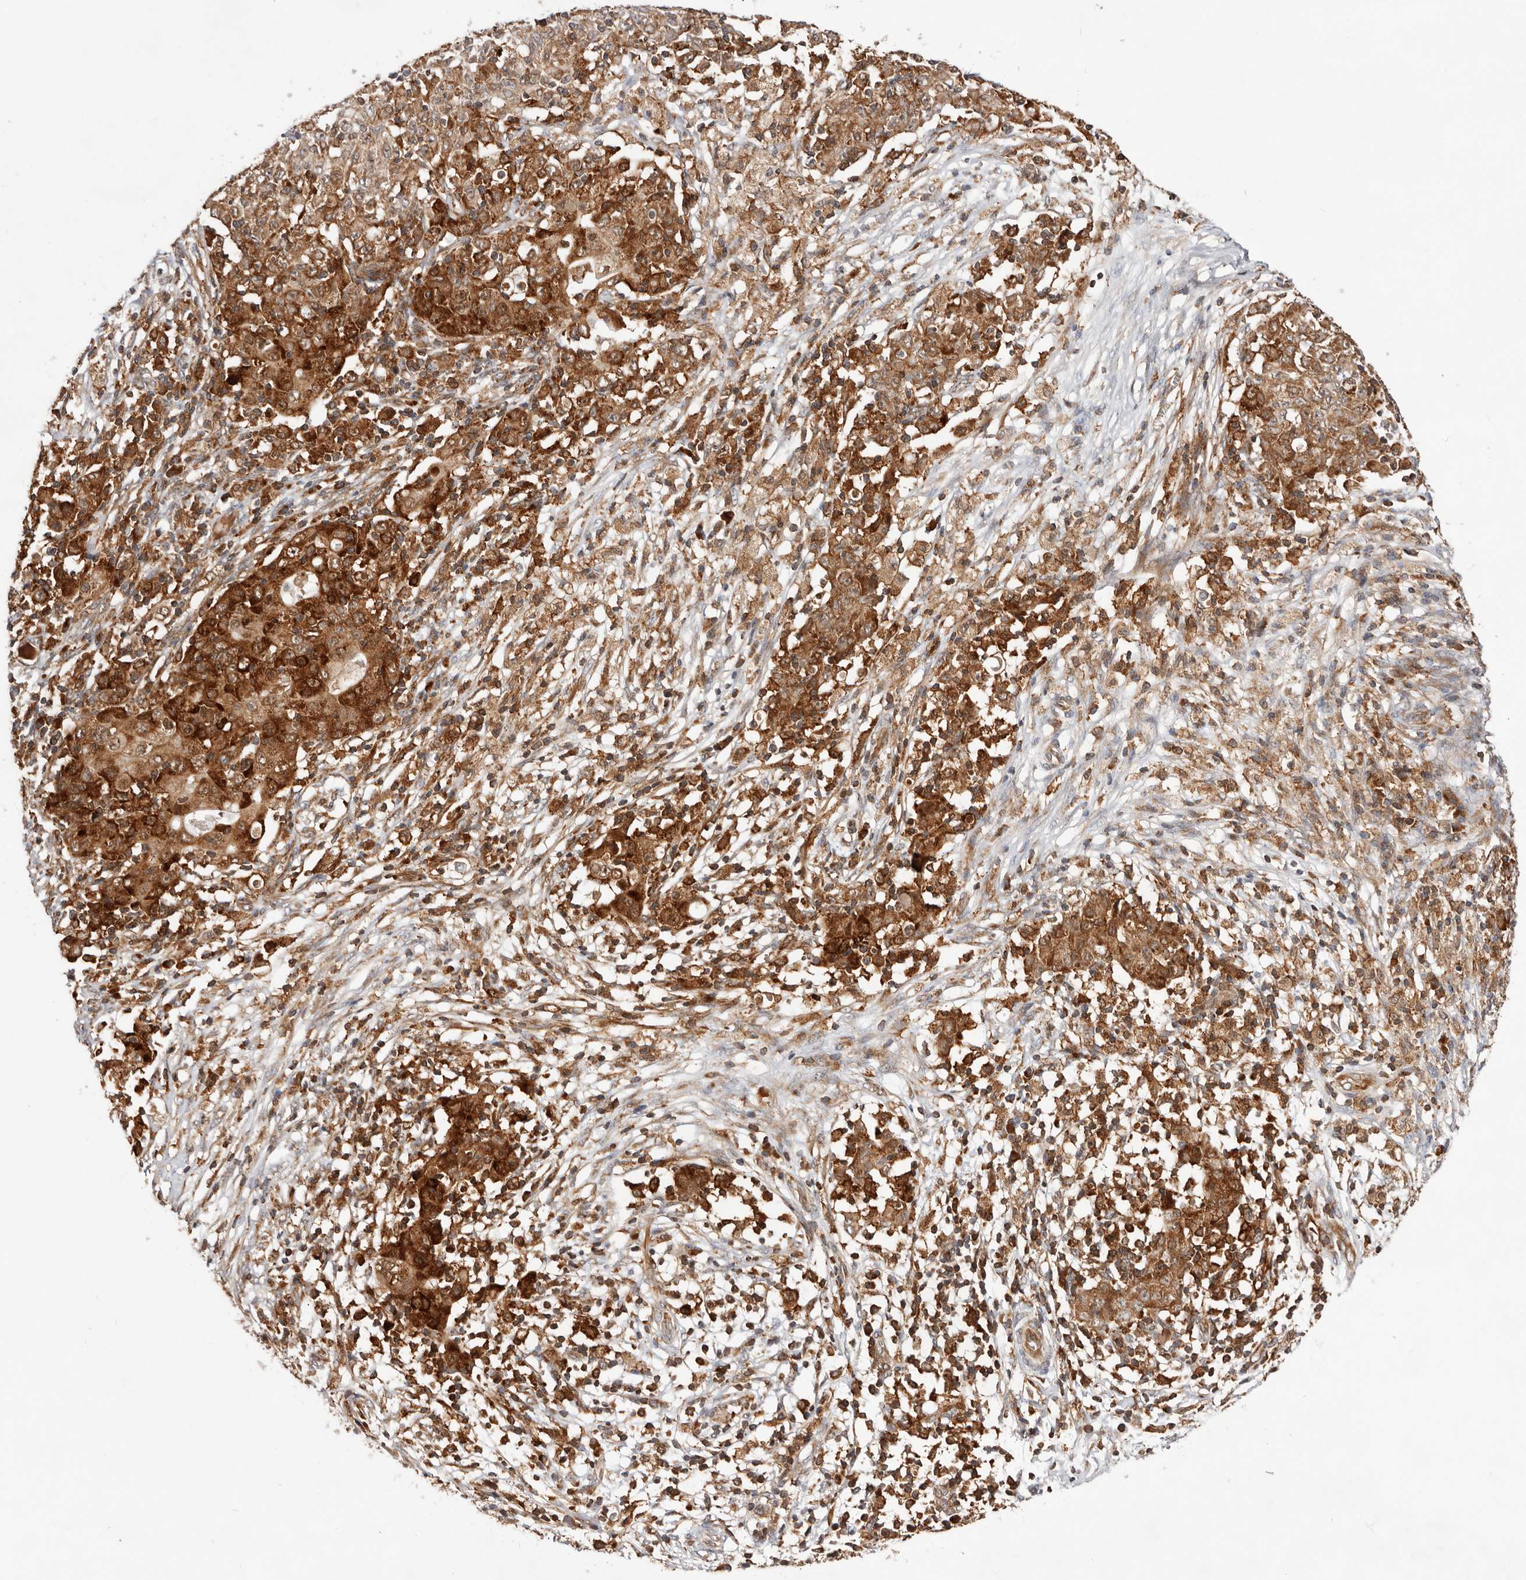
{"staining": {"intensity": "strong", "quantity": ">75%", "location": "cytoplasmic/membranous"}, "tissue": "ovarian cancer", "cell_type": "Tumor cells", "image_type": "cancer", "snomed": [{"axis": "morphology", "description": "Carcinoma, endometroid"}, {"axis": "topography", "description": "Ovary"}], "caption": "Human ovarian cancer (endometroid carcinoma) stained with a brown dye reveals strong cytoplasmic/membranous positive expression in approximately >75% of tumor cells.", "gene": "RNF213", "patient": {"sex": "female", "age": 42}}